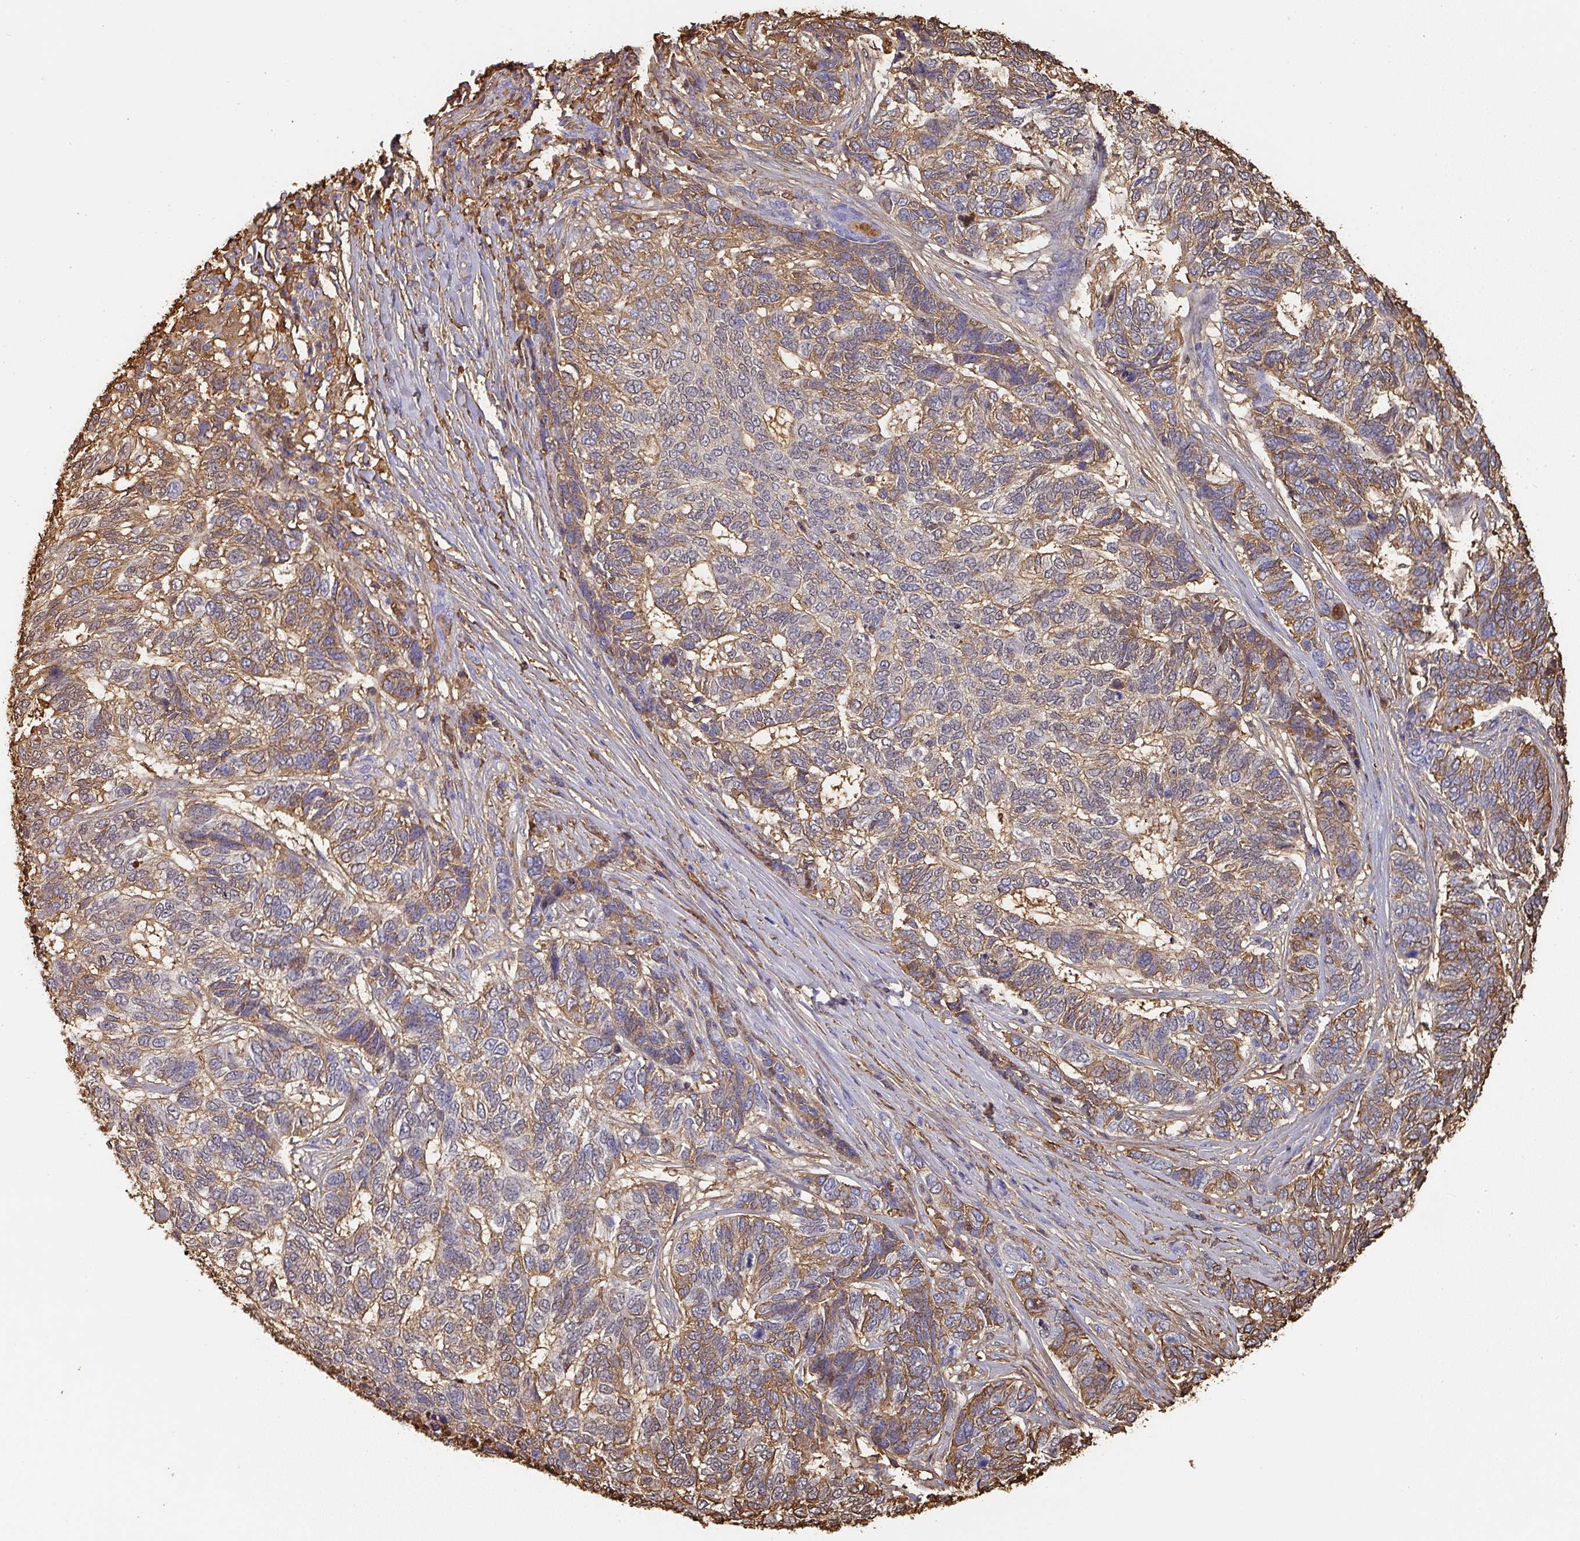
{"staining": {"intensity": "moderate", "quantity": ">75%", "location": "cytoplasmic/membranous"}, "tissue": "skin cancer", "cell_type": "Tumor cells", "image_type": "cancer", "snomed": [{"axis": "morphology", "description": "Basal cell carcinoma"}, {"axis": "topography", "description": "Skin"}], "caption": "This is an image of immunohistochemistry (IHC) staining of skin cancer, which shows moderate positivity in the cytoplasmic/membranous of tumor cells.", "gene": "ALB", "patient": {"sex": "female", "age": 65}}